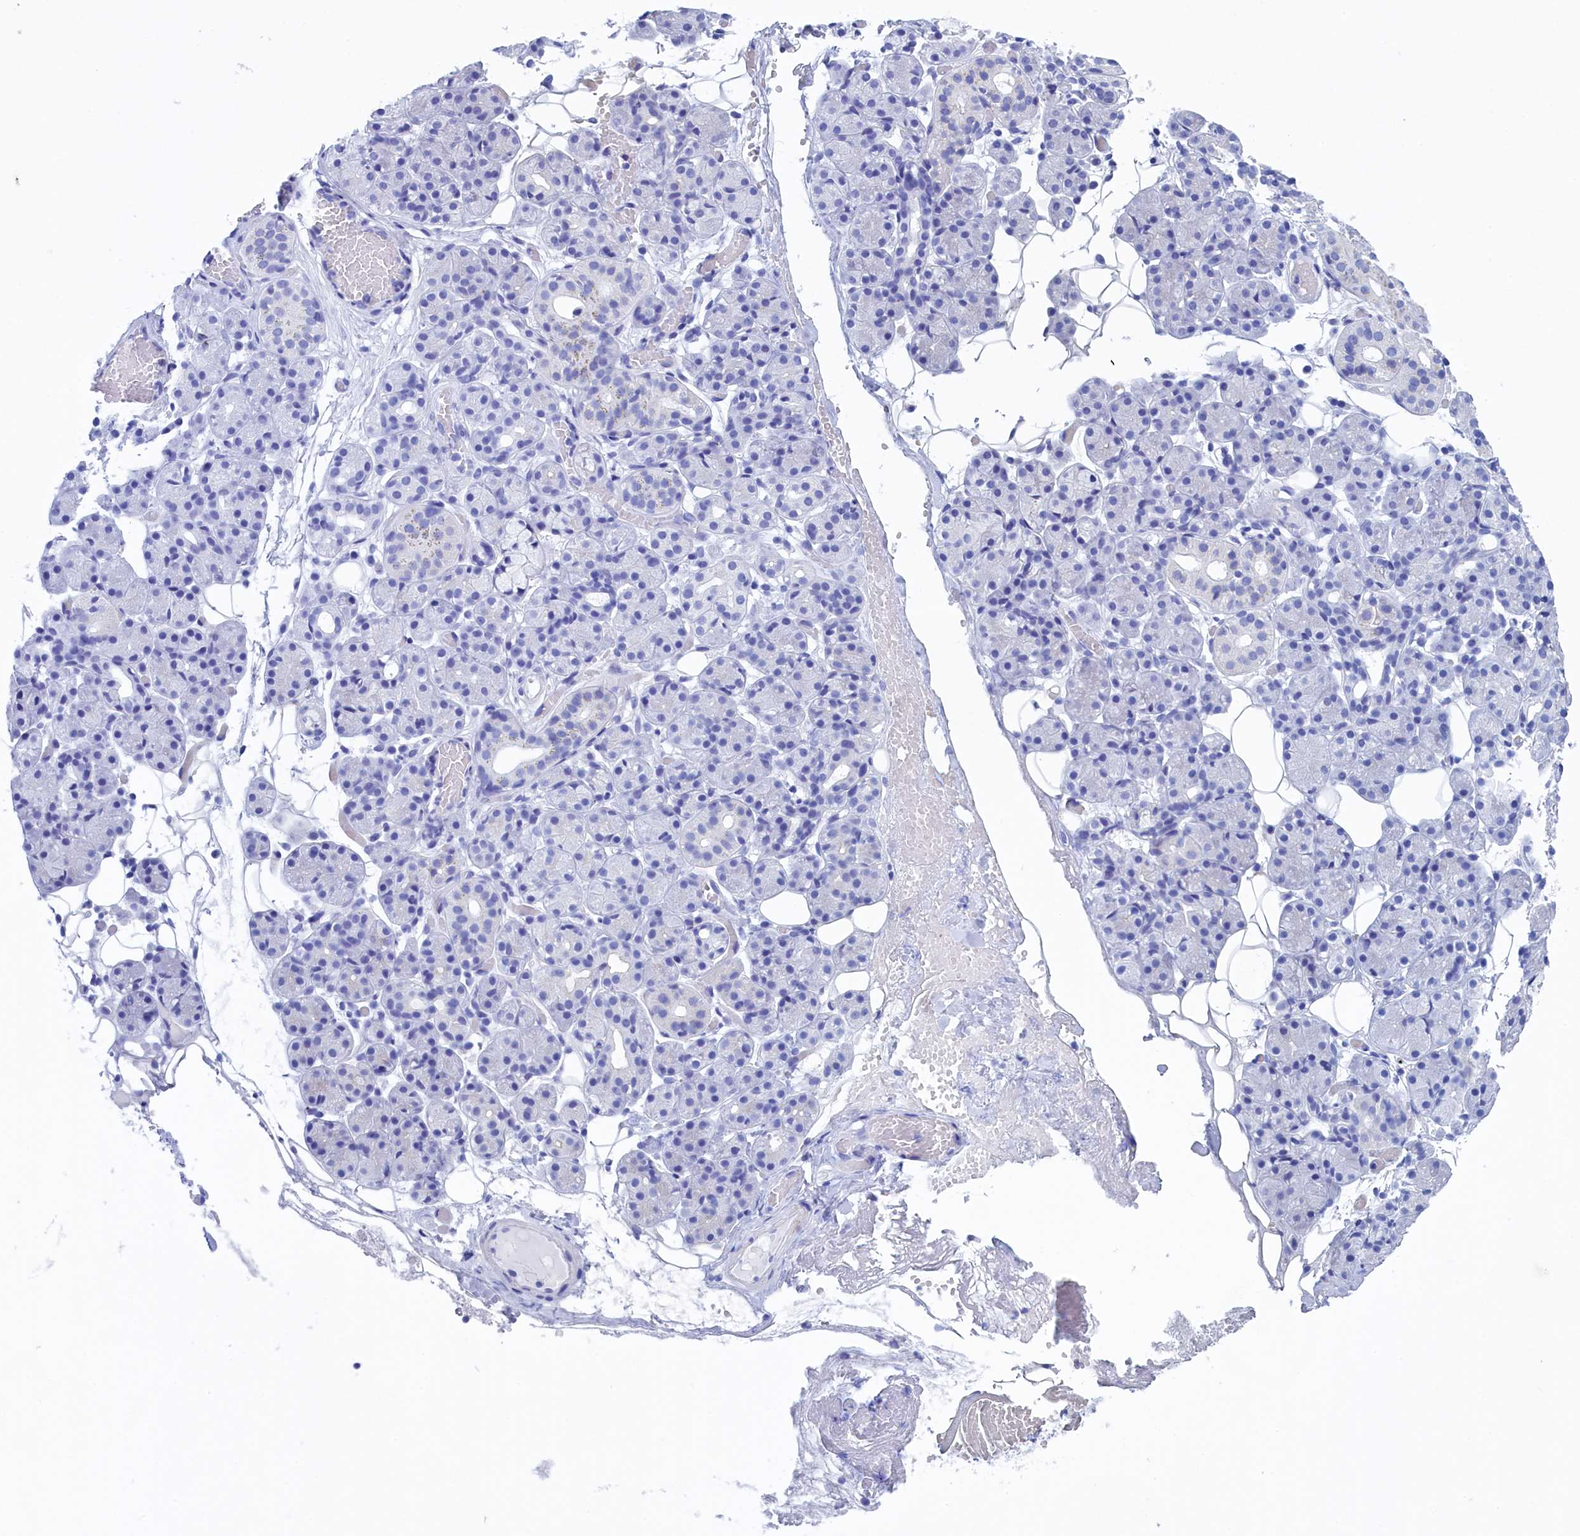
{"staining": {"intensity": "negative", "quantity": "none", "location": "none"}, "tissue": "salivary gland", "cell_type": "Glandular cells", "image_type": "normal", "snomed": [{"axis": "morphology", "description": "Normal tissue, NOS"}, {"axis": "topography", "description": "Salivary gland"}], "caption": "An IHC image of unremarkable salivary gland is shown. There is no staining in glandular cells of salivary gland.", "gene": "WDR83", "patient": {"sex": "male", "age": 63}}